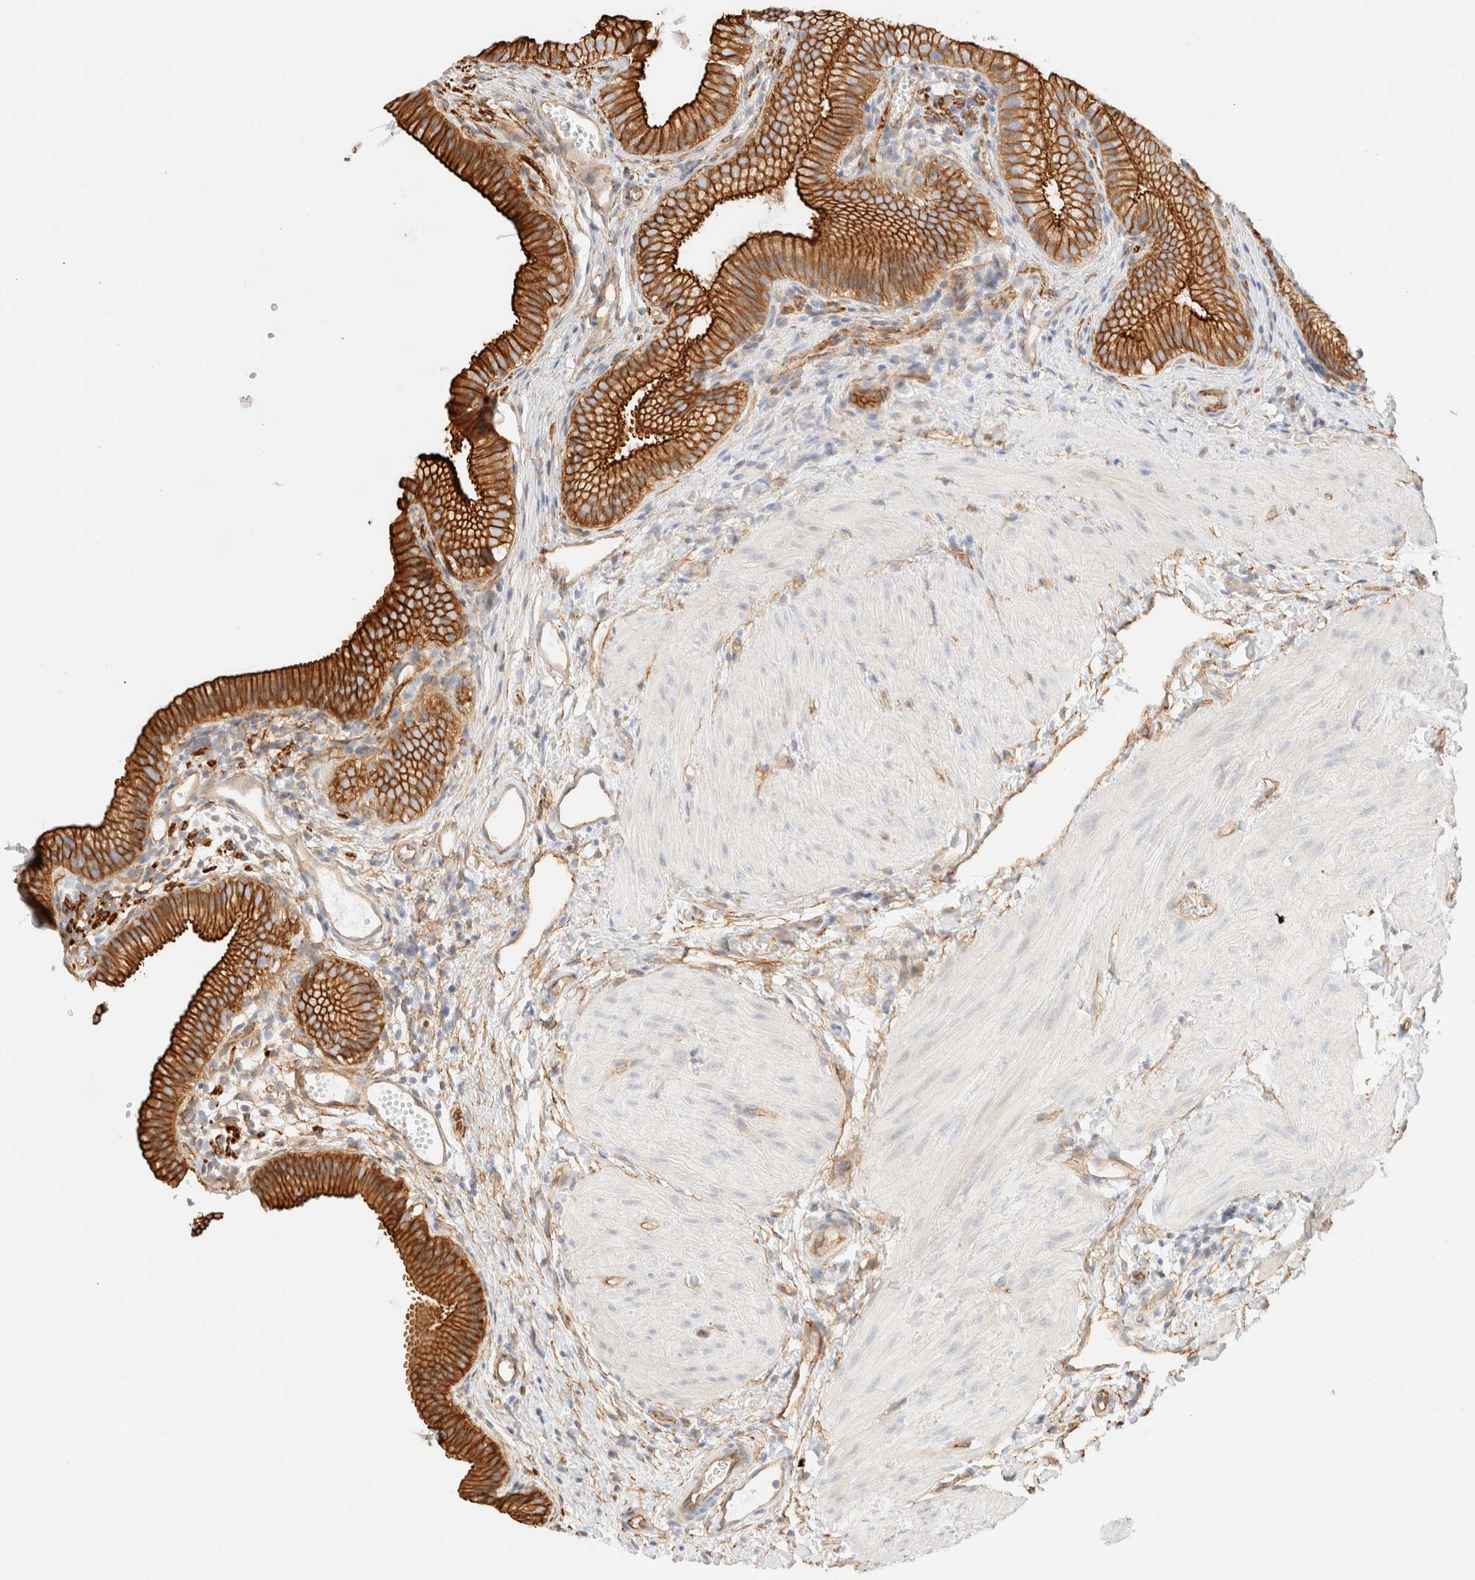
{"staining": {"intensity": "strong", "quantity": ">75%", "location": "cytoplasmic/membranous"}, "tissue": "gallbladder", "cell_type": "Glandular cells", "image_type": "normal", "snomed": [{"axis": "morphology", "description": "Normal tissue, NOS"}, {"axis": "topography", "description": "Gallbladder"}], "caption": "The photomicrograph shows immunohistochemical staining of unremarkable gallbladder. There is strong cytoplasmic/membranous staining is appreciated in approximately >75% of glandular cells.", "gene": "CYB5R4", "patient": {"sex": "female", "age": 26}}